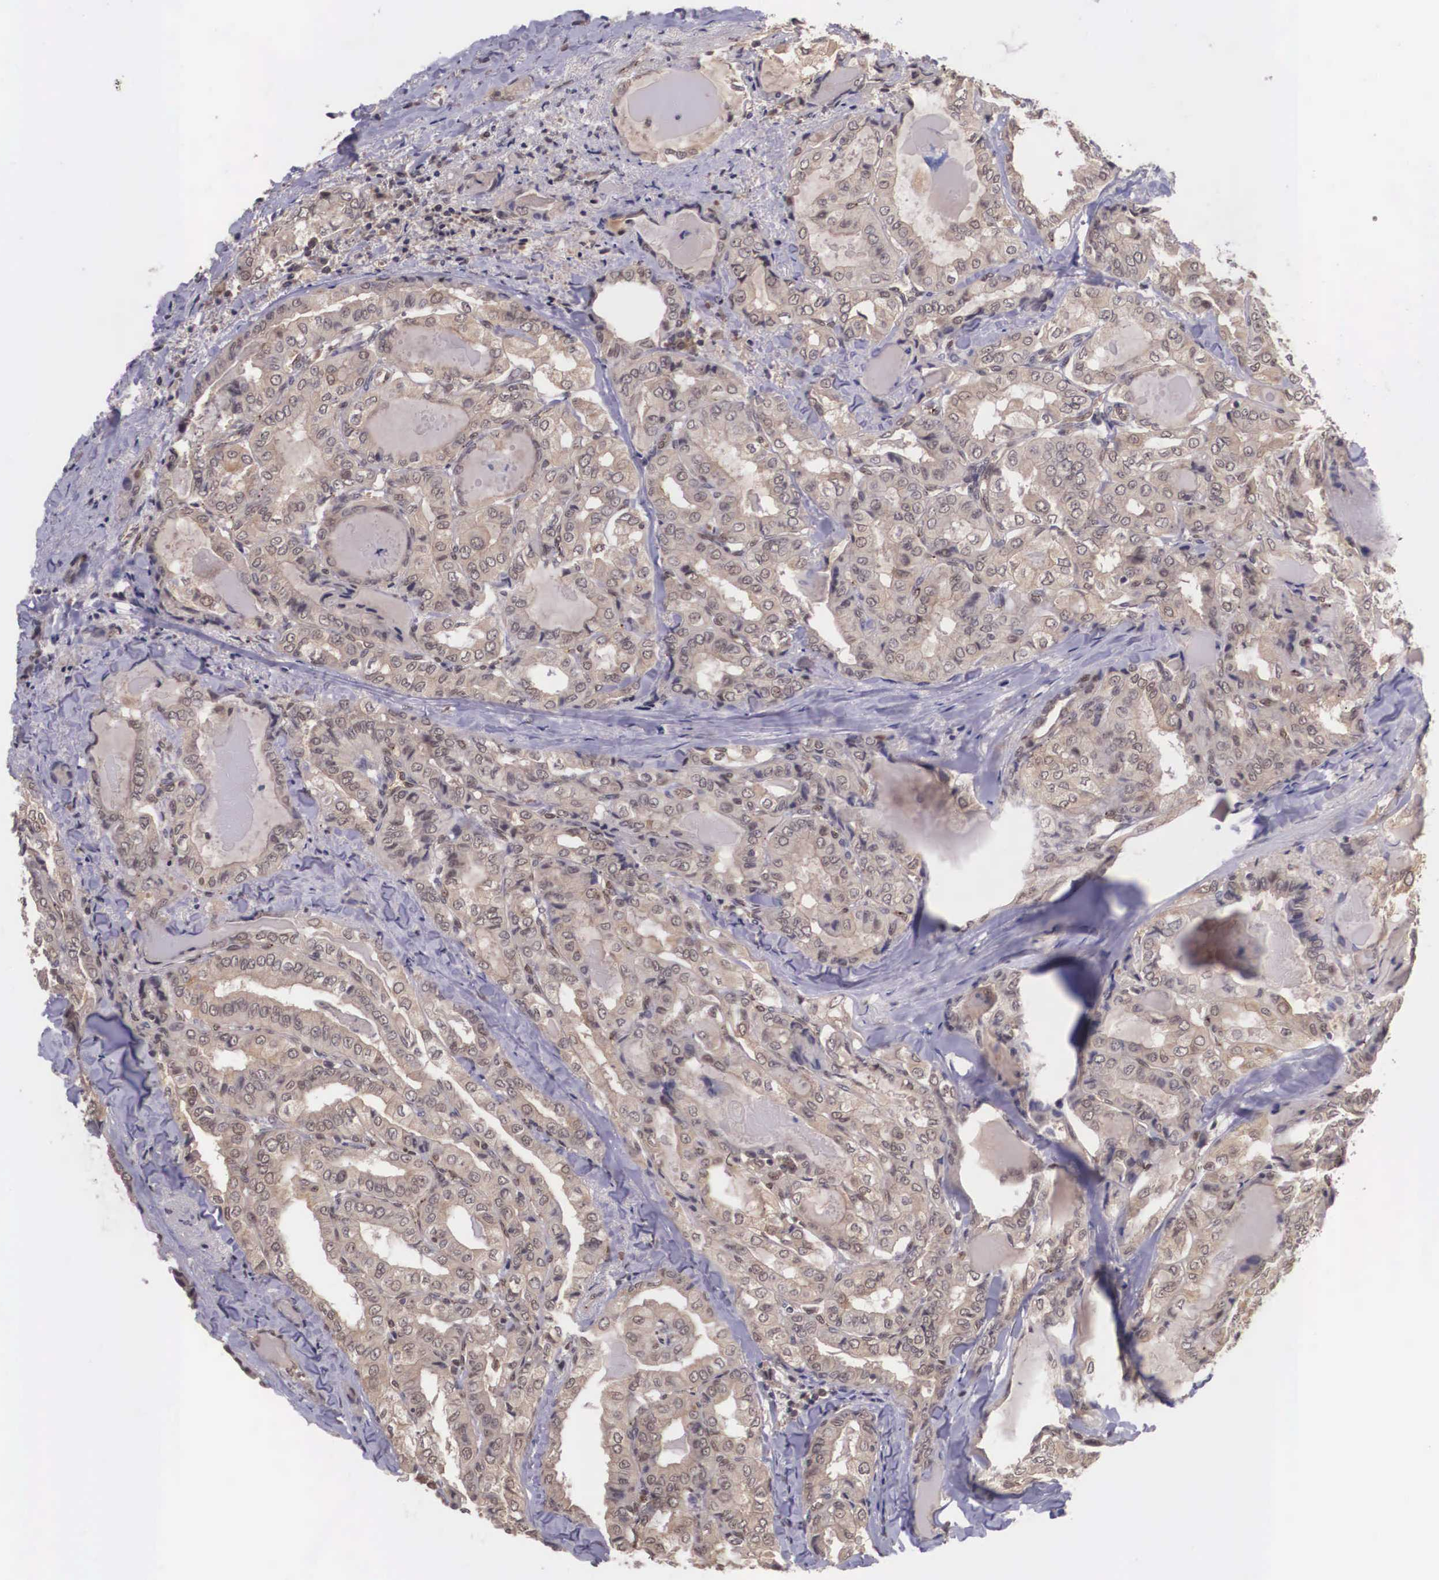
{"staining": {"intensity": "weak", "quantity": ">75%", "location": "cytoplasmic/membranous"}, "tissue": "thyroid cancer", "cell_type": "Tumor cells", "image_type": "cancer", "snomed": [{"axis": "morphology", "description": "Papillary adenocarcinoma, NOS"}, {"axis": "topography", "description": "Thyroid gland"}], "caption": "Brown immunohistochemical staining in human thyroid cancer reveals weak cytoplasmic/membranous positivity in approximately >75% of tumor cells. The protein of interest is stained brown, and the nuclei are stained in blue (DAB IHC with brightfield microscopy, high magnification).", "gene": "VASH1", "patient": {"sex": "female", "age": 71}}